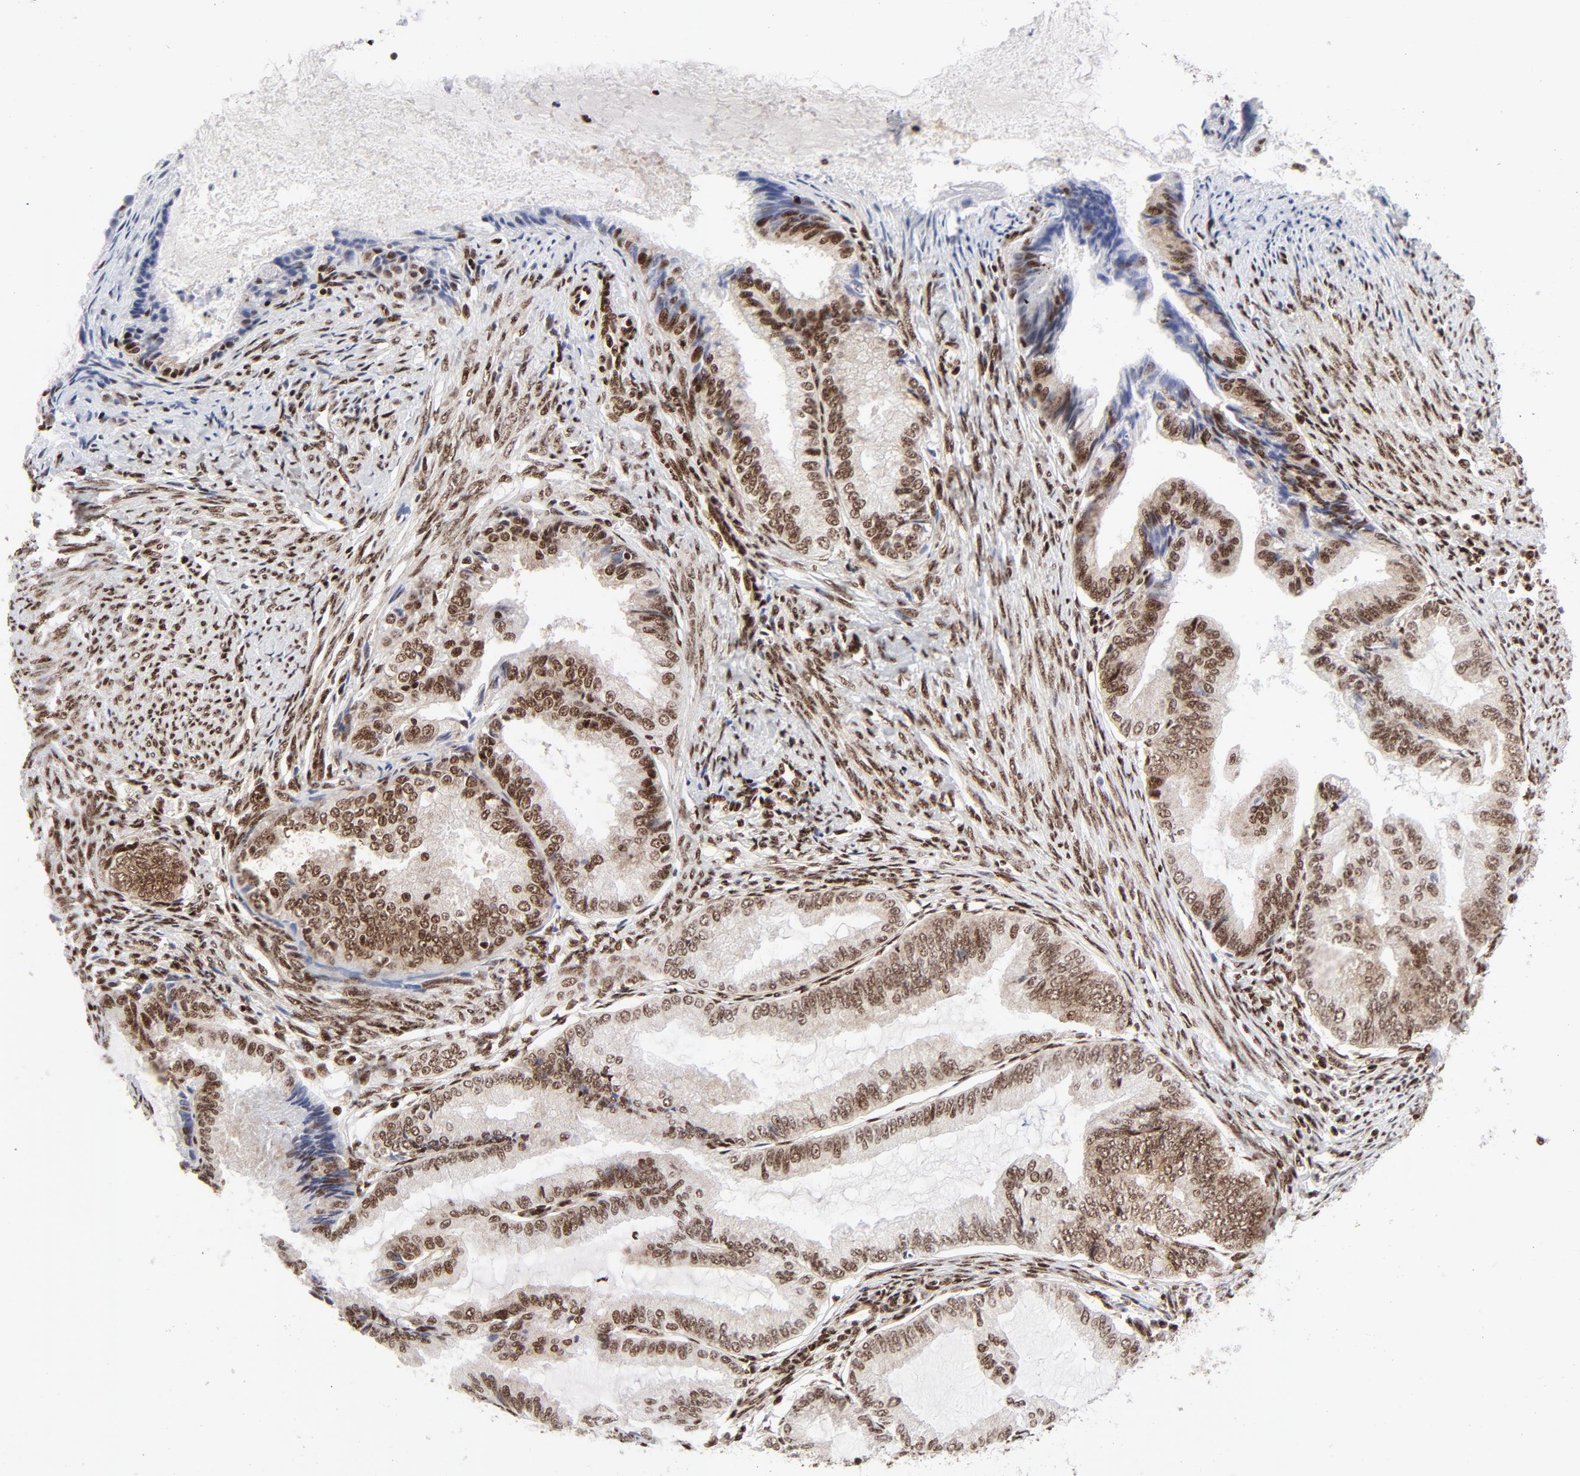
{"staining": {"intensity": "strong", "quantity": ">75%", "location": "nuclear"}, "tissue": "endometrial cancer", "cell_type": "Tumor cells", "image_type": "cancer", "snomed": [{"axis": "morphology", "description": "Adenocarcinoma, NOS"}, {"axis": "topography", "description": "Endometrium"}], "caption": "Protein positivity by IHC displays strong nuclear positivity in about >75% of tumor cells in endometrial cancer. (Stains: DAB (3,3'-diaminobenzidine) in brown, nuclei in blue, Microscopy: brightfield microscopy at high magnification).", "gene": "NFYB", "patient": {"sex": "female", "age": 86}}